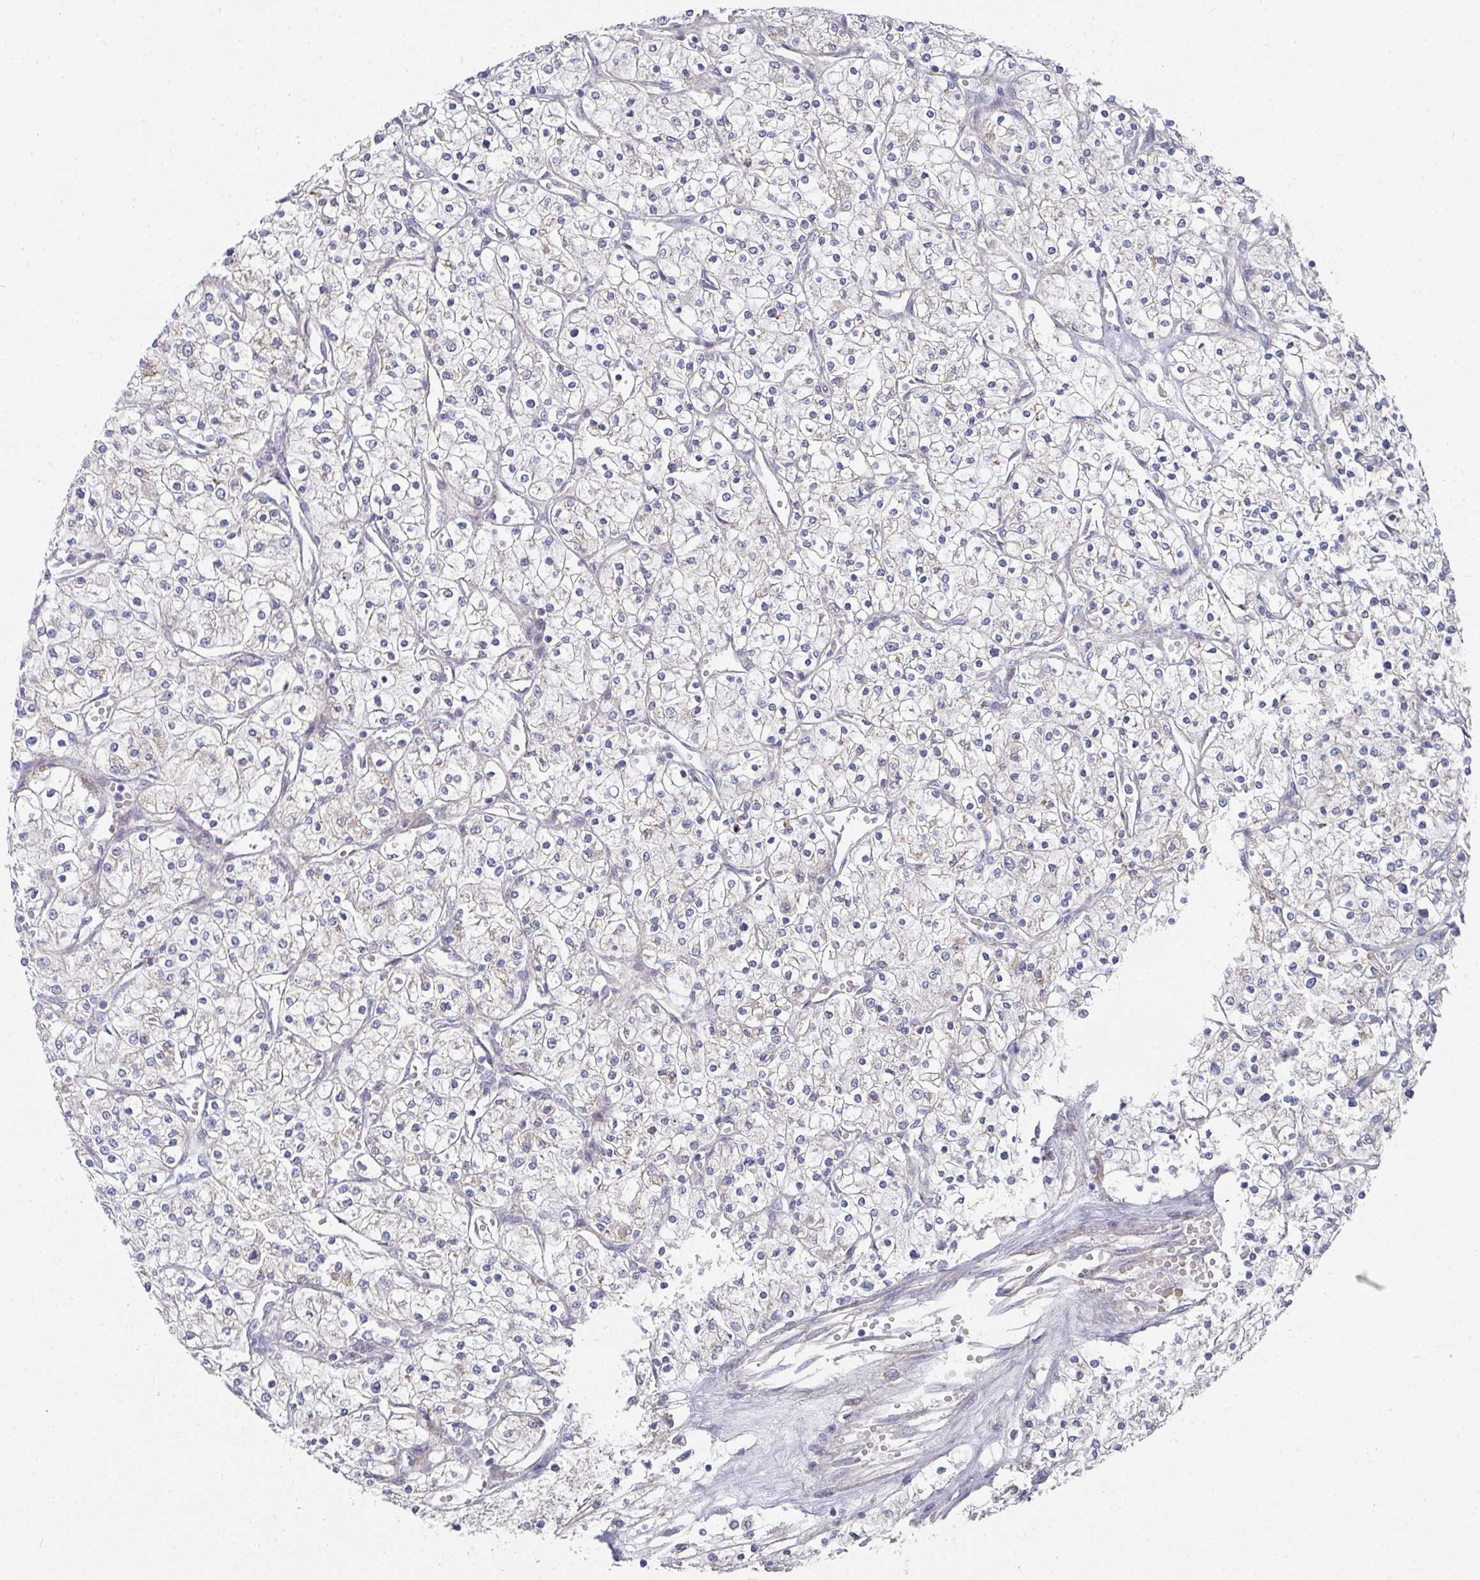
{"staining": {"intensity": "weak", "quantity": "<25%", "location": "cytoplasmic/membranous"}, "tissue": "renal cancer", "cell_type": "Tumor cells", "image_type": "cancer", "snomed": [{"axis": "morphology", "description": "Adenocarcinoma, NOS"}, {"axis": "topography", "description": "Kidney"}], "caption": "Tumor cells show no significant protein expression in renal cancer.", "gene": "RHEBL1", "patient": {"sex": "male", "age": 80}}